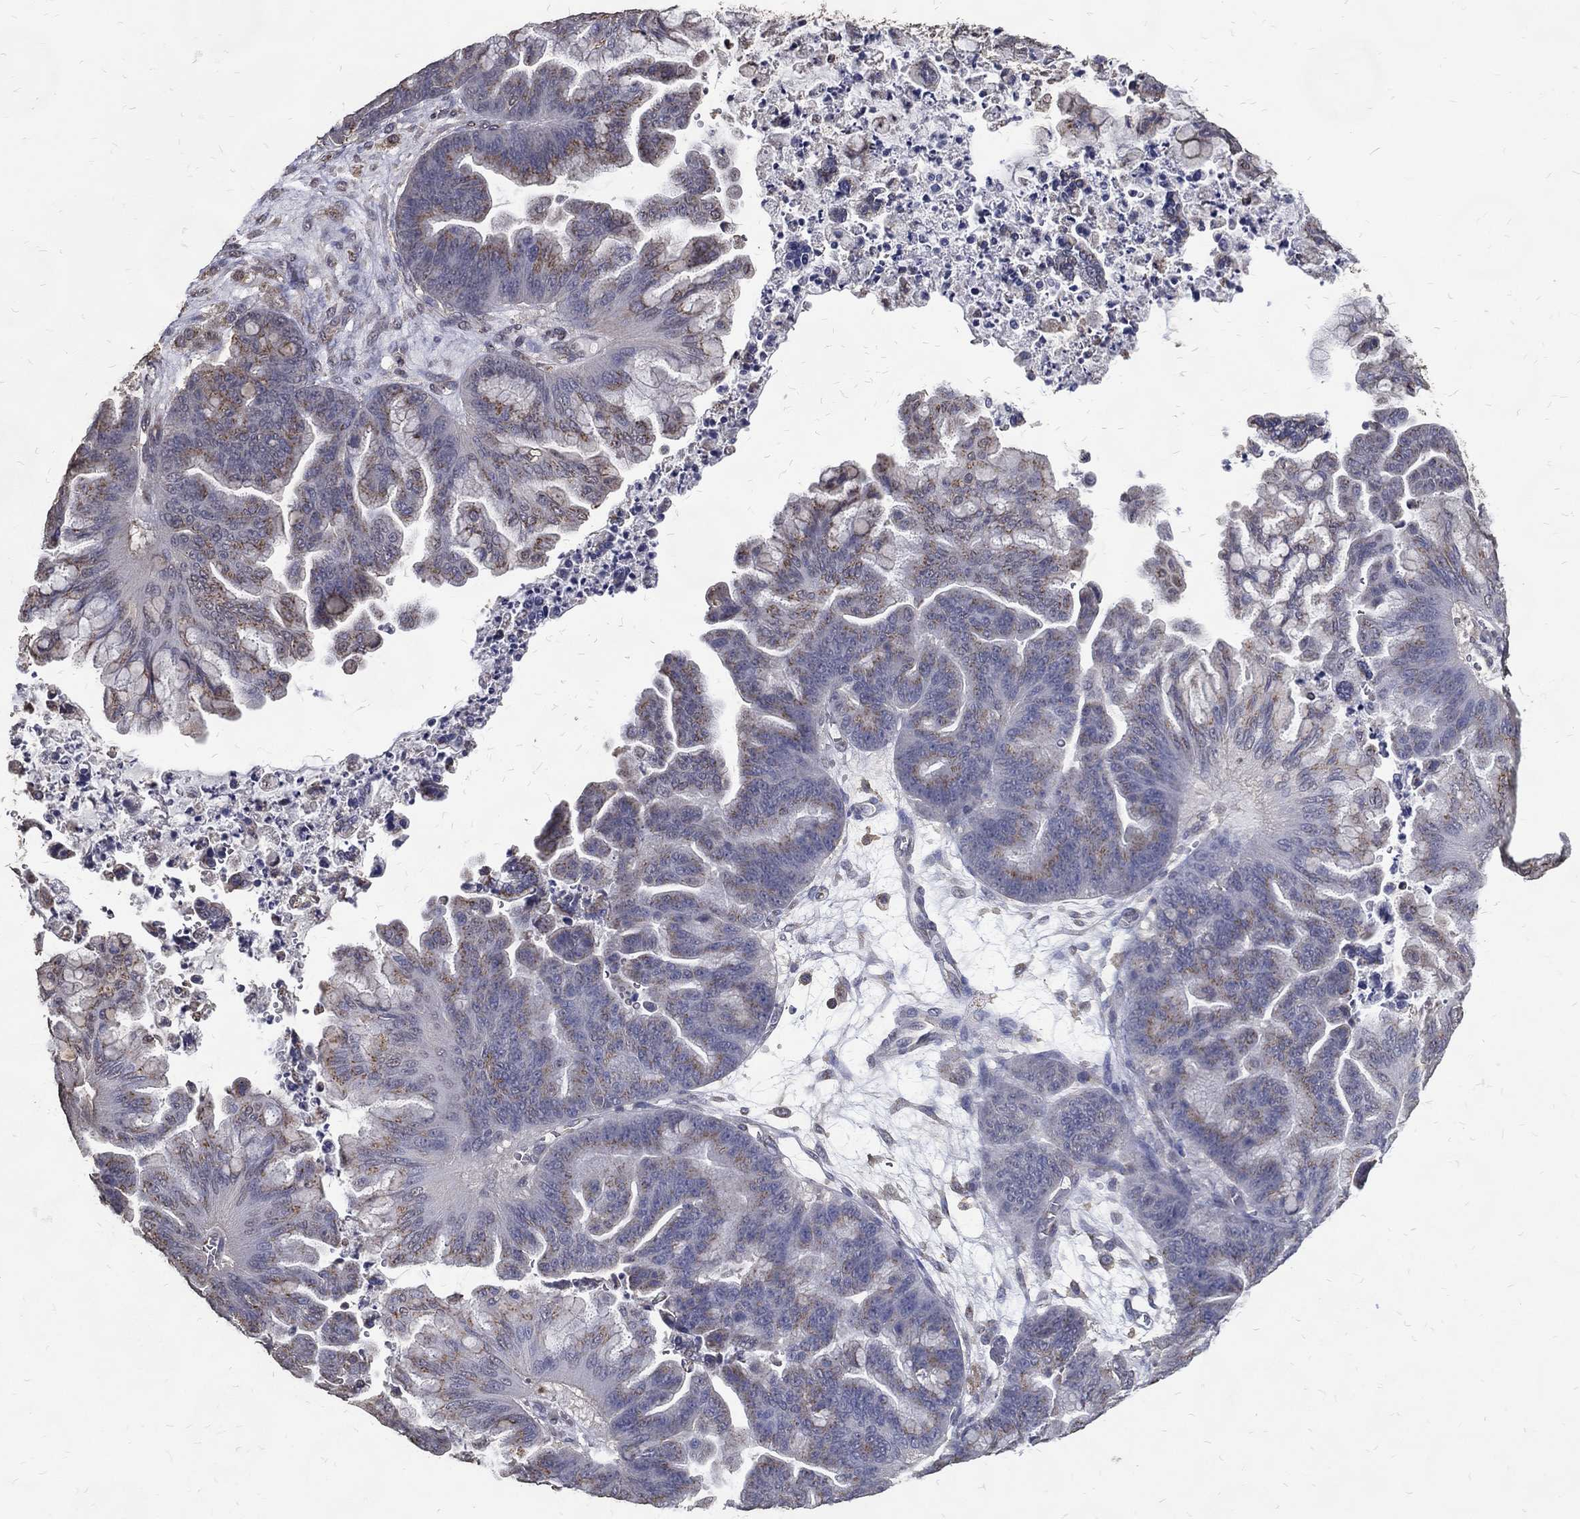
{"staining": {"intensity": "weak", "quantity": "25%-75%", "location": "cytoplasmic/membranous"}, "tissue": "ovarian cancer", "cell_type": "Tumor cells", "image_type": "cancer", "snomed": [{"axis": "morphology", "description": "Cystadenocarcinoma, mucinous, NOS"}, {"axis": "topography", "description": "Ovary"}], "caption": "A brown stain labels weak cytoplasmic/membranous staining of a protein in human ovarian mucinous cystadenocarcinoma tumor cells. (DAB (3,3'-diaminobenzidine) IHC with brightfield microscopy, high magnification).", "gene": "GPR183", "patient": {"sex": "female", "age": 67}}